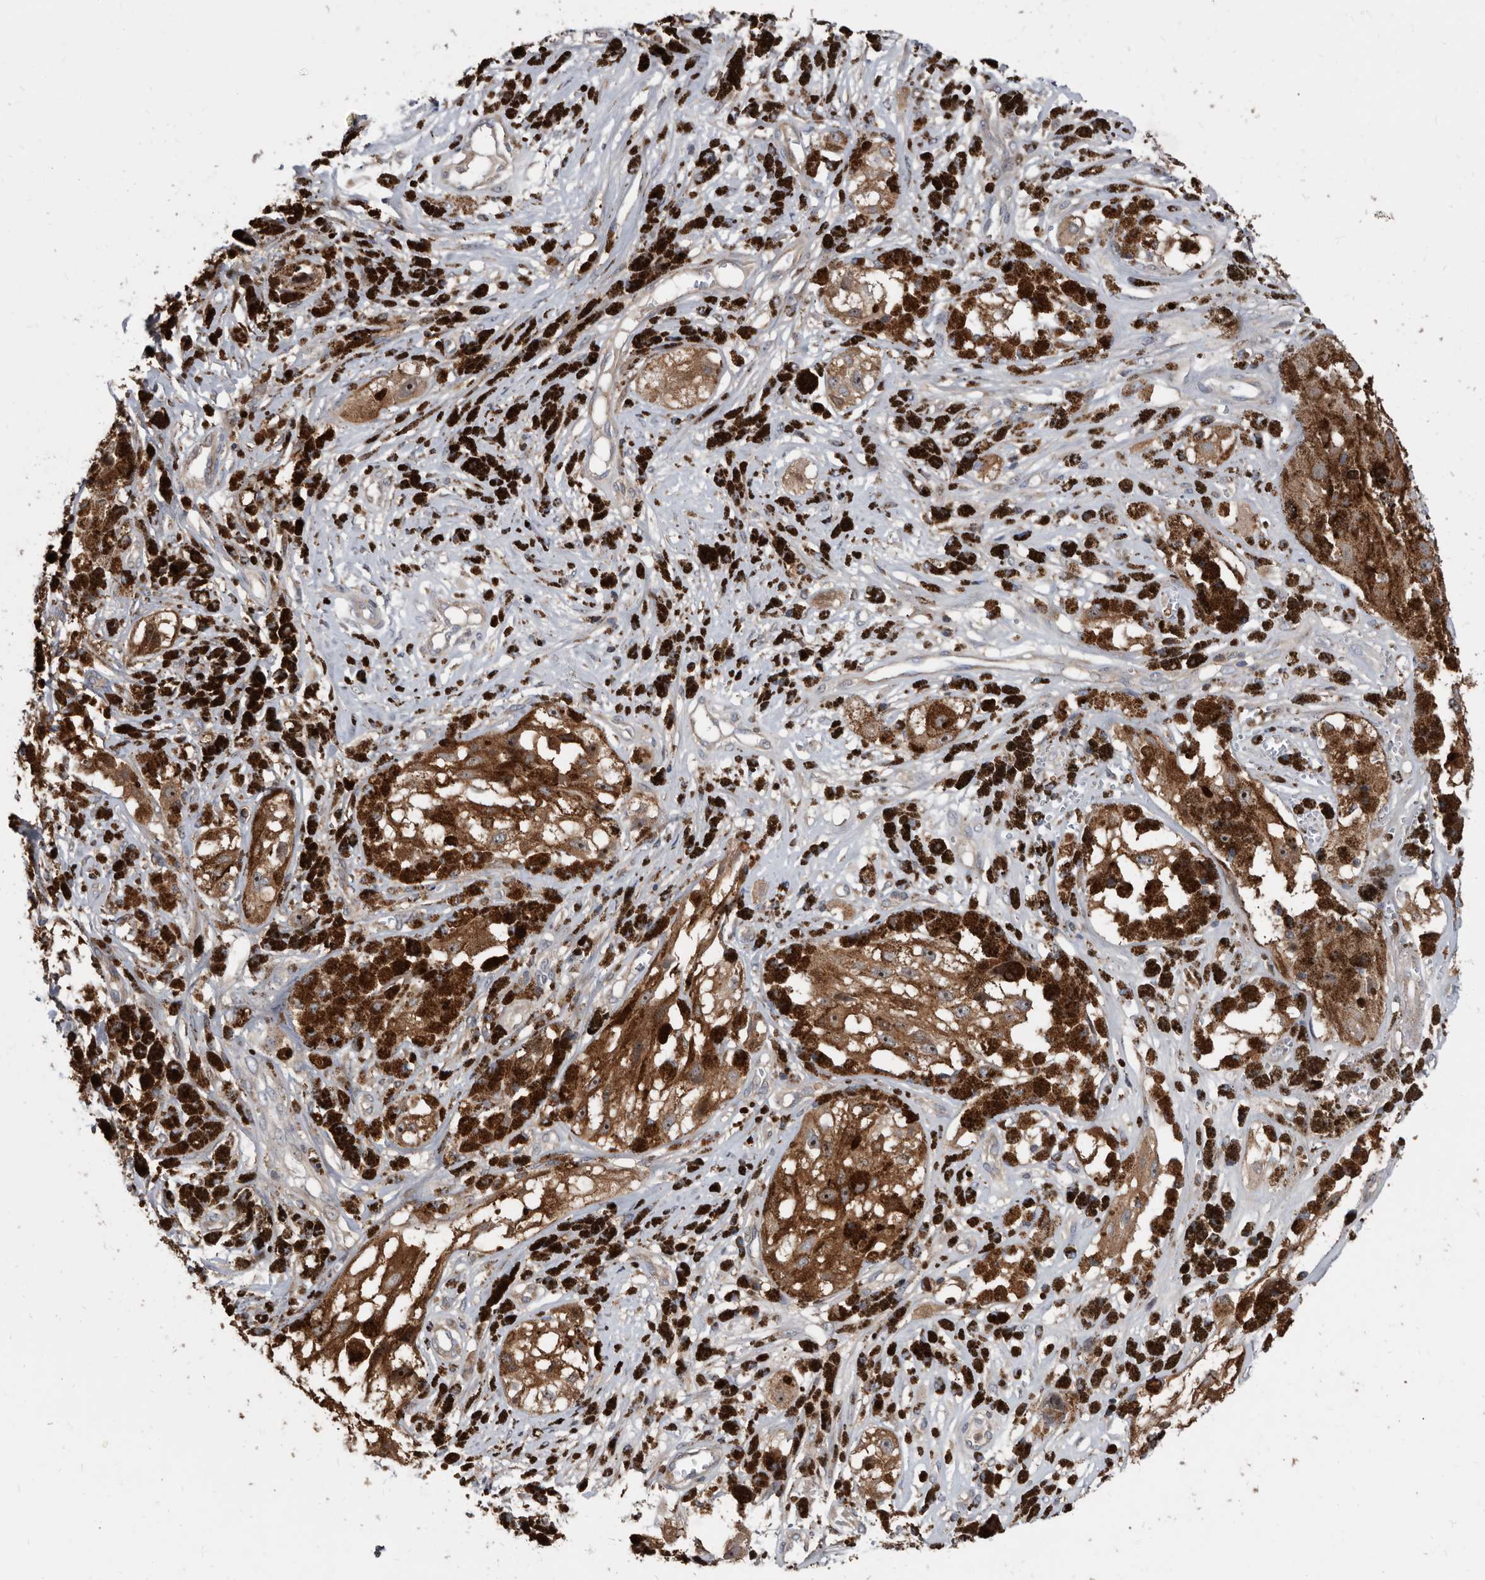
{"staining": {"intensity": "moderate", "quantity": ">75%", "location": "cytoplasmic/membranous,nuclear"}, "tissue": "melanoma", "cell_type": "Tumor cells", "image_type": "cancer", "snomed": [{"axis": "morphology", "description": "Malignant melanoma, NOS"}, {"axis": "topography", "description": "Skin"}], "caption": "This is an image of immunohistochemistry staining of malignant melanoma, which shows moderate staining in the cytoplasmic/membranous and nuclear of tumor cells.", "gene": "APEH", "patient": {"sex": "male", "age": 88}}